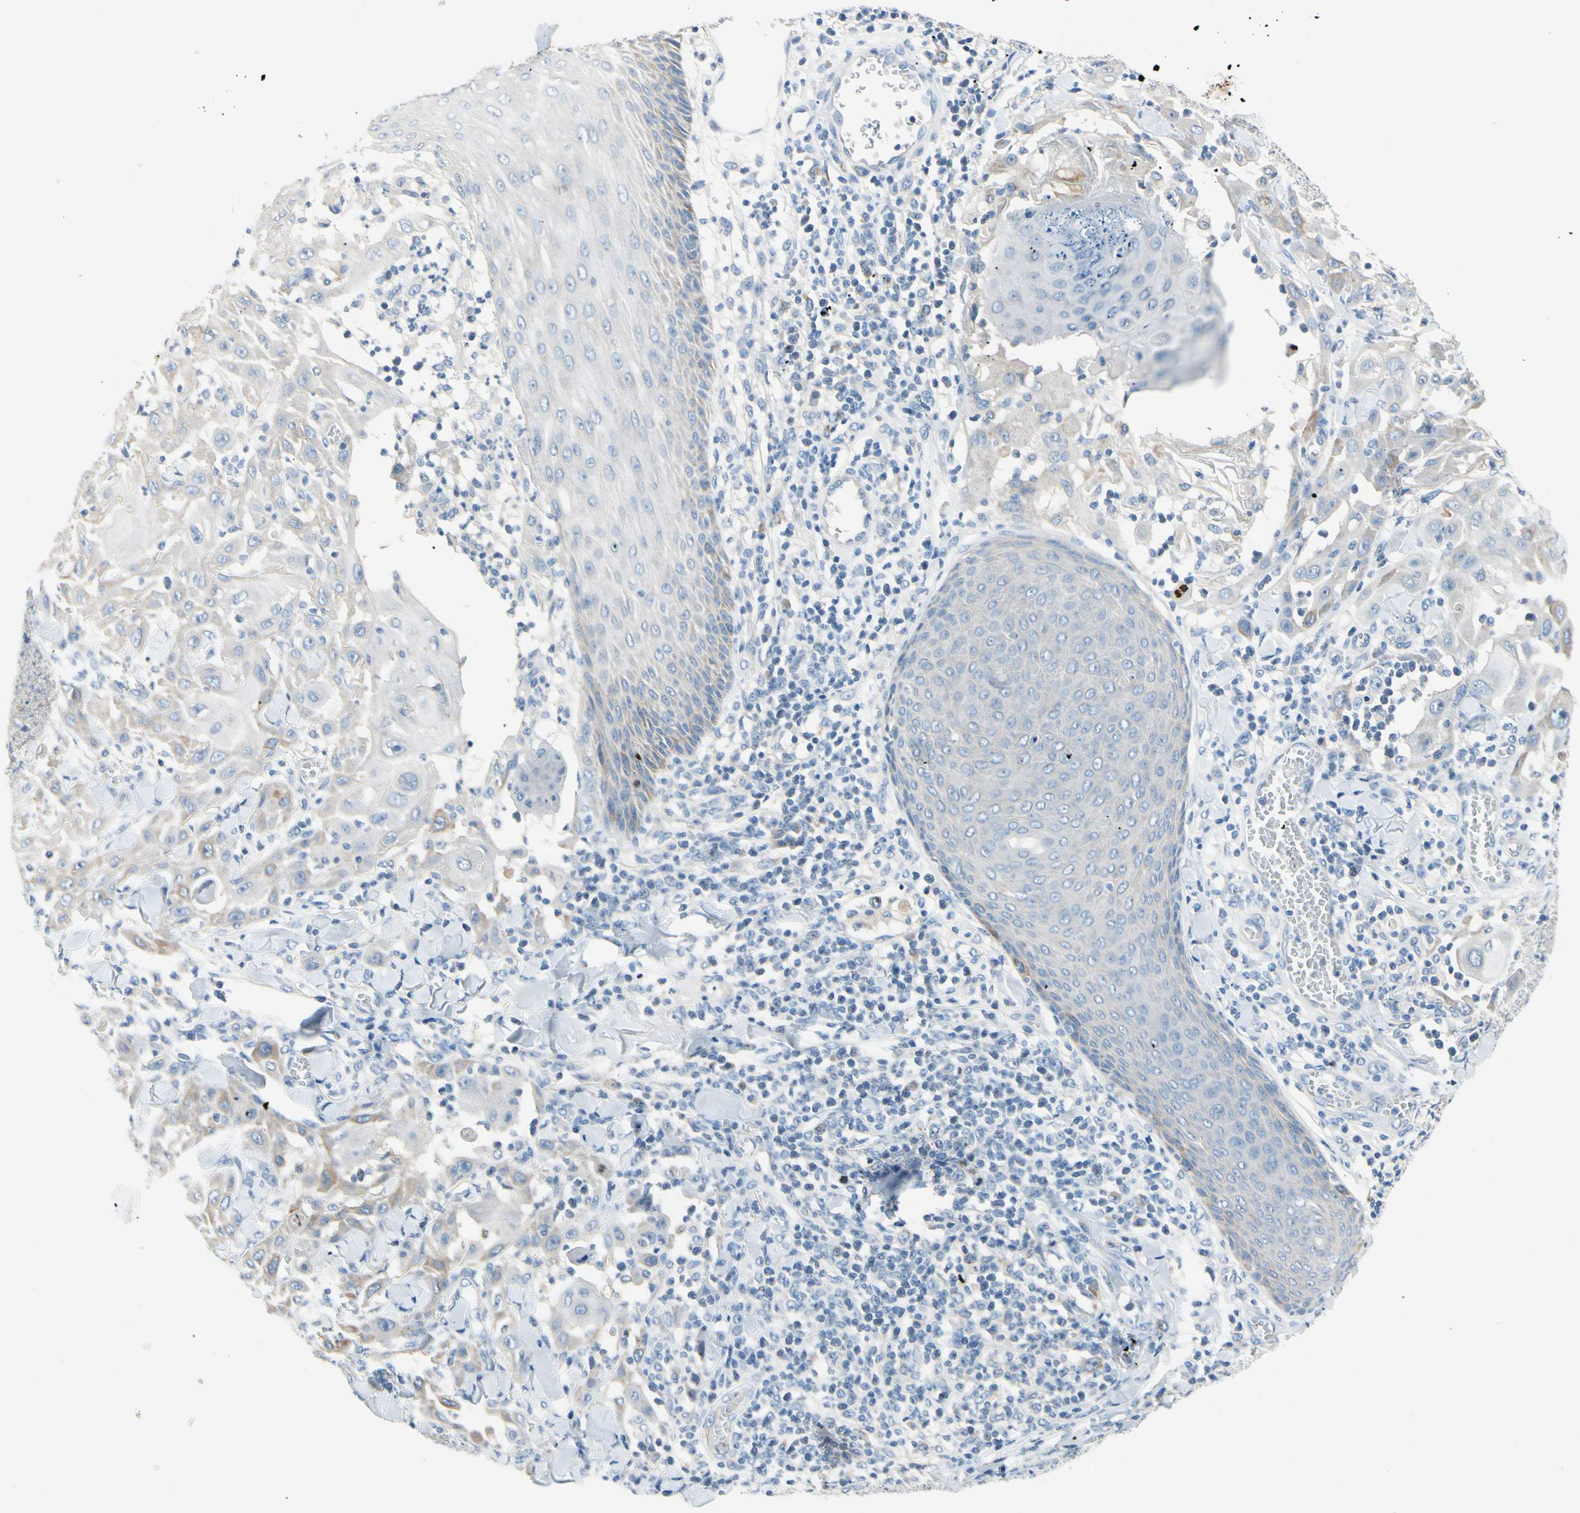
{"staining": {"intensity": "weak", "quantity": "25%-75%", "location": "cytoplasmic/membranous"}, "tissue": "skin cancer", "cell_type": "Tumor cells", "image_type": "cancer", "snomed": [{"axis": "morphology", "description": "Squamous cell carcinoma, NOS"}, {"axis": "topography", "description": "Skin"}], "caption": "This histopathology image demonstrates skin squamous cell carcinoma stained with immunohistochemistry (IHC) to label a protein in brown. The cytoplasmic/membranous of tumor cells show weak positivity for the protein. Nuclei are counter-stained blue.", "gene": "CKAP2", "patient": {"sex": "male", "age": 24}}